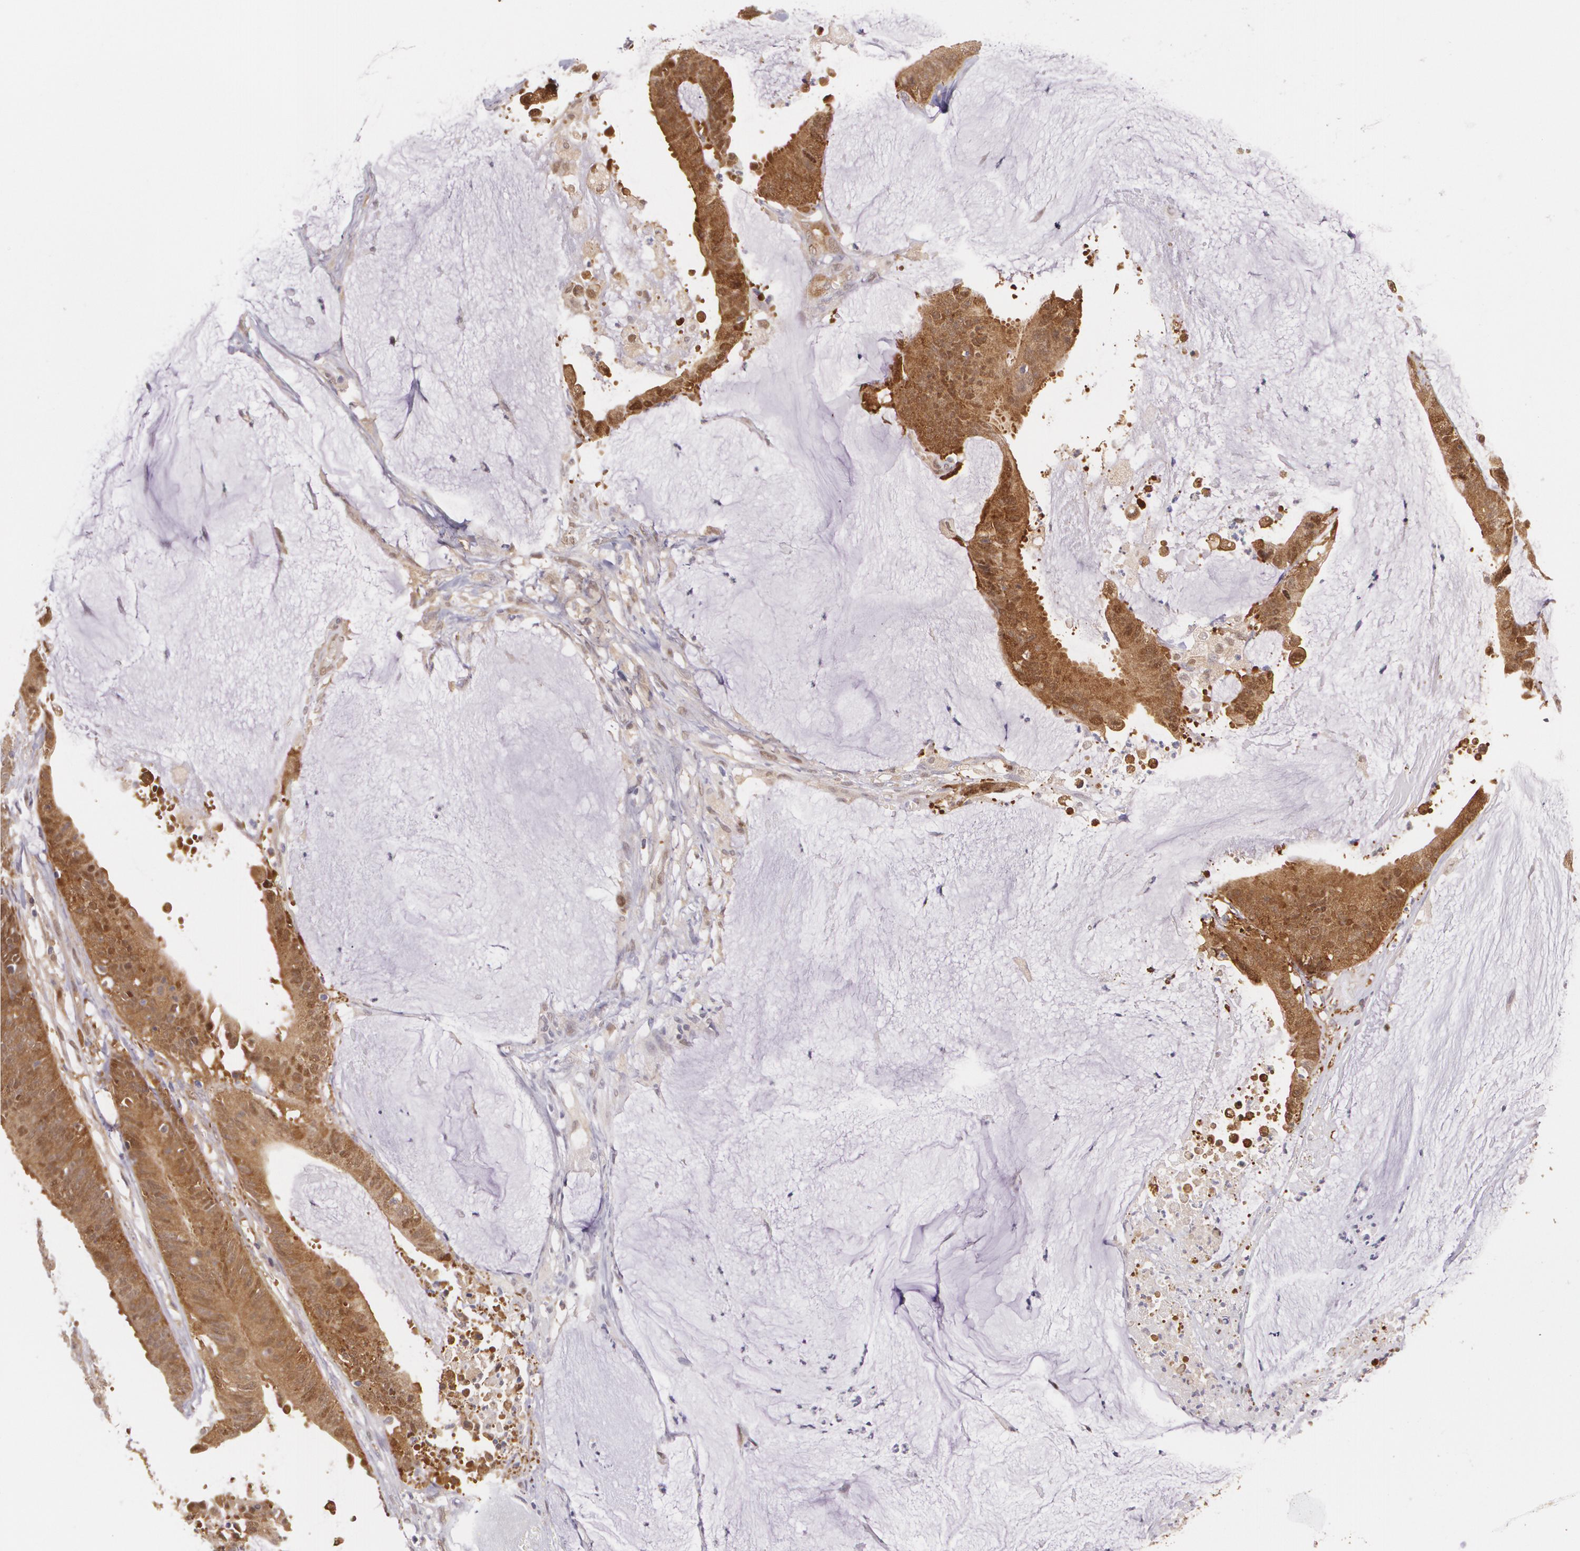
{"staining": {"intensity": "strong", "quantity": ">75%", "location": "cytoplasmic/membranous,nuclear"}, "tissue": "colorectal cancer", "cell_type": "Tumor cells", "image_type": "cancer", "snomed": [{"axis": "morphology", "description": "Adenocarcinoma, NOS"}, {"axis": "topography", "description": "Rectum"}], "caption": "A photomicrograph of colorectal cancer stained for a protein exhibits strong cytoplasmic/membranous and nuclear brown staining in tumor cells. (DAB (3,3'-diaminobenzidine) = brown stain, brightfield microscopy at high magnification).", "gene": "HSPH1", "patient": {"sex": "female", "age": 66}}